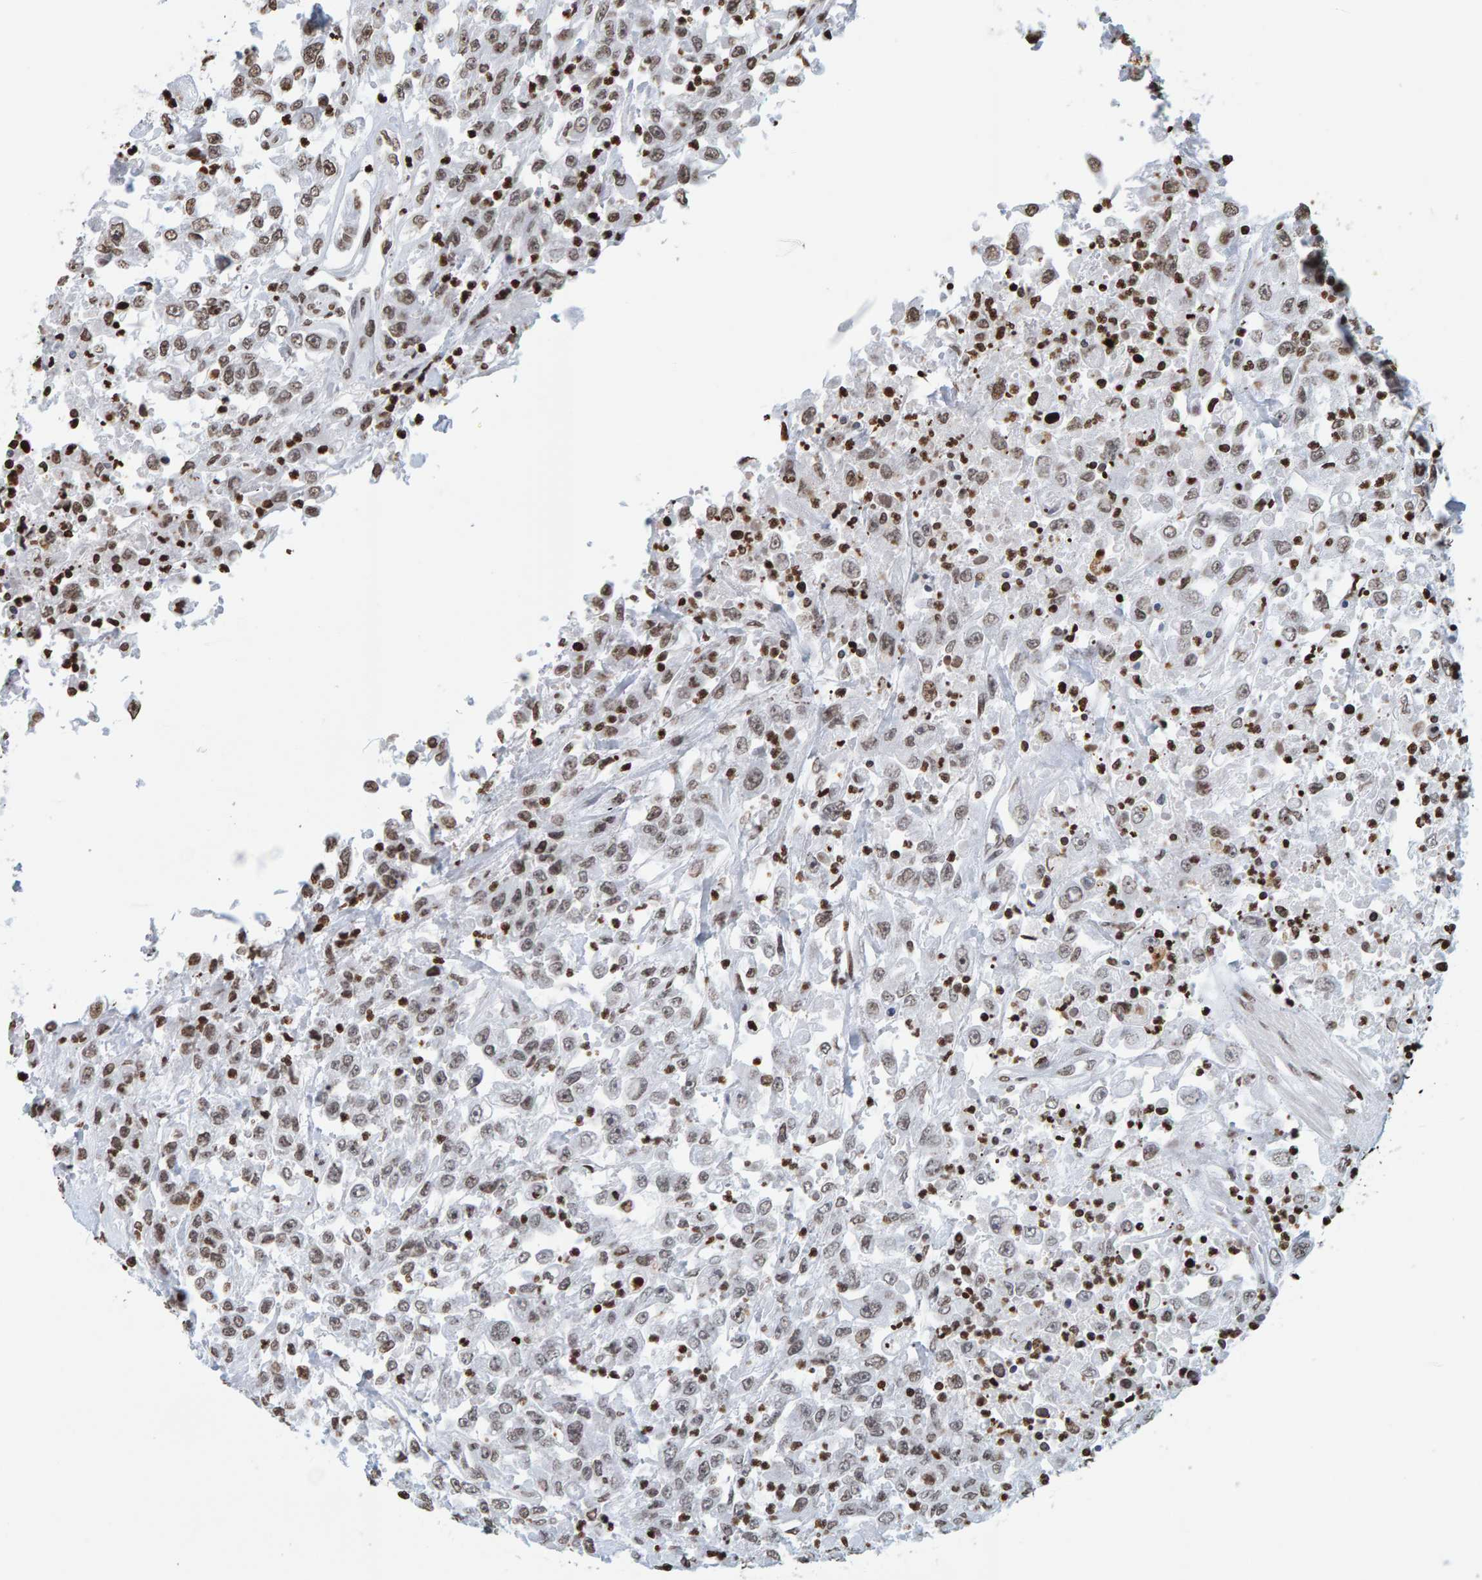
{"staining": {"intensity": "moderate", "quantity": "<25%", "location": "cytoplasmic/membranous,nuclear"}, "tissue": "urothelial cancer", "cell_type": "Tumor cells", "image_type": "cancer", "snomed": [{"axis": "morphology", "description": "Urothelial carcinoma, High grade"}, {"axis": "topography", "description": "Urinary bladder"}], "caption": "An image of human urothelial cancer stained for a protein reveals moderate cytoplasmic/membranous and nuclear brown staining in tumor cells. (Stains: DAB in brown, nuclei in blue, Microscopy: brightfield microscopy at high magnification).", "gene": "BRF2", "patient": {"sex": "male", "age": 46}}